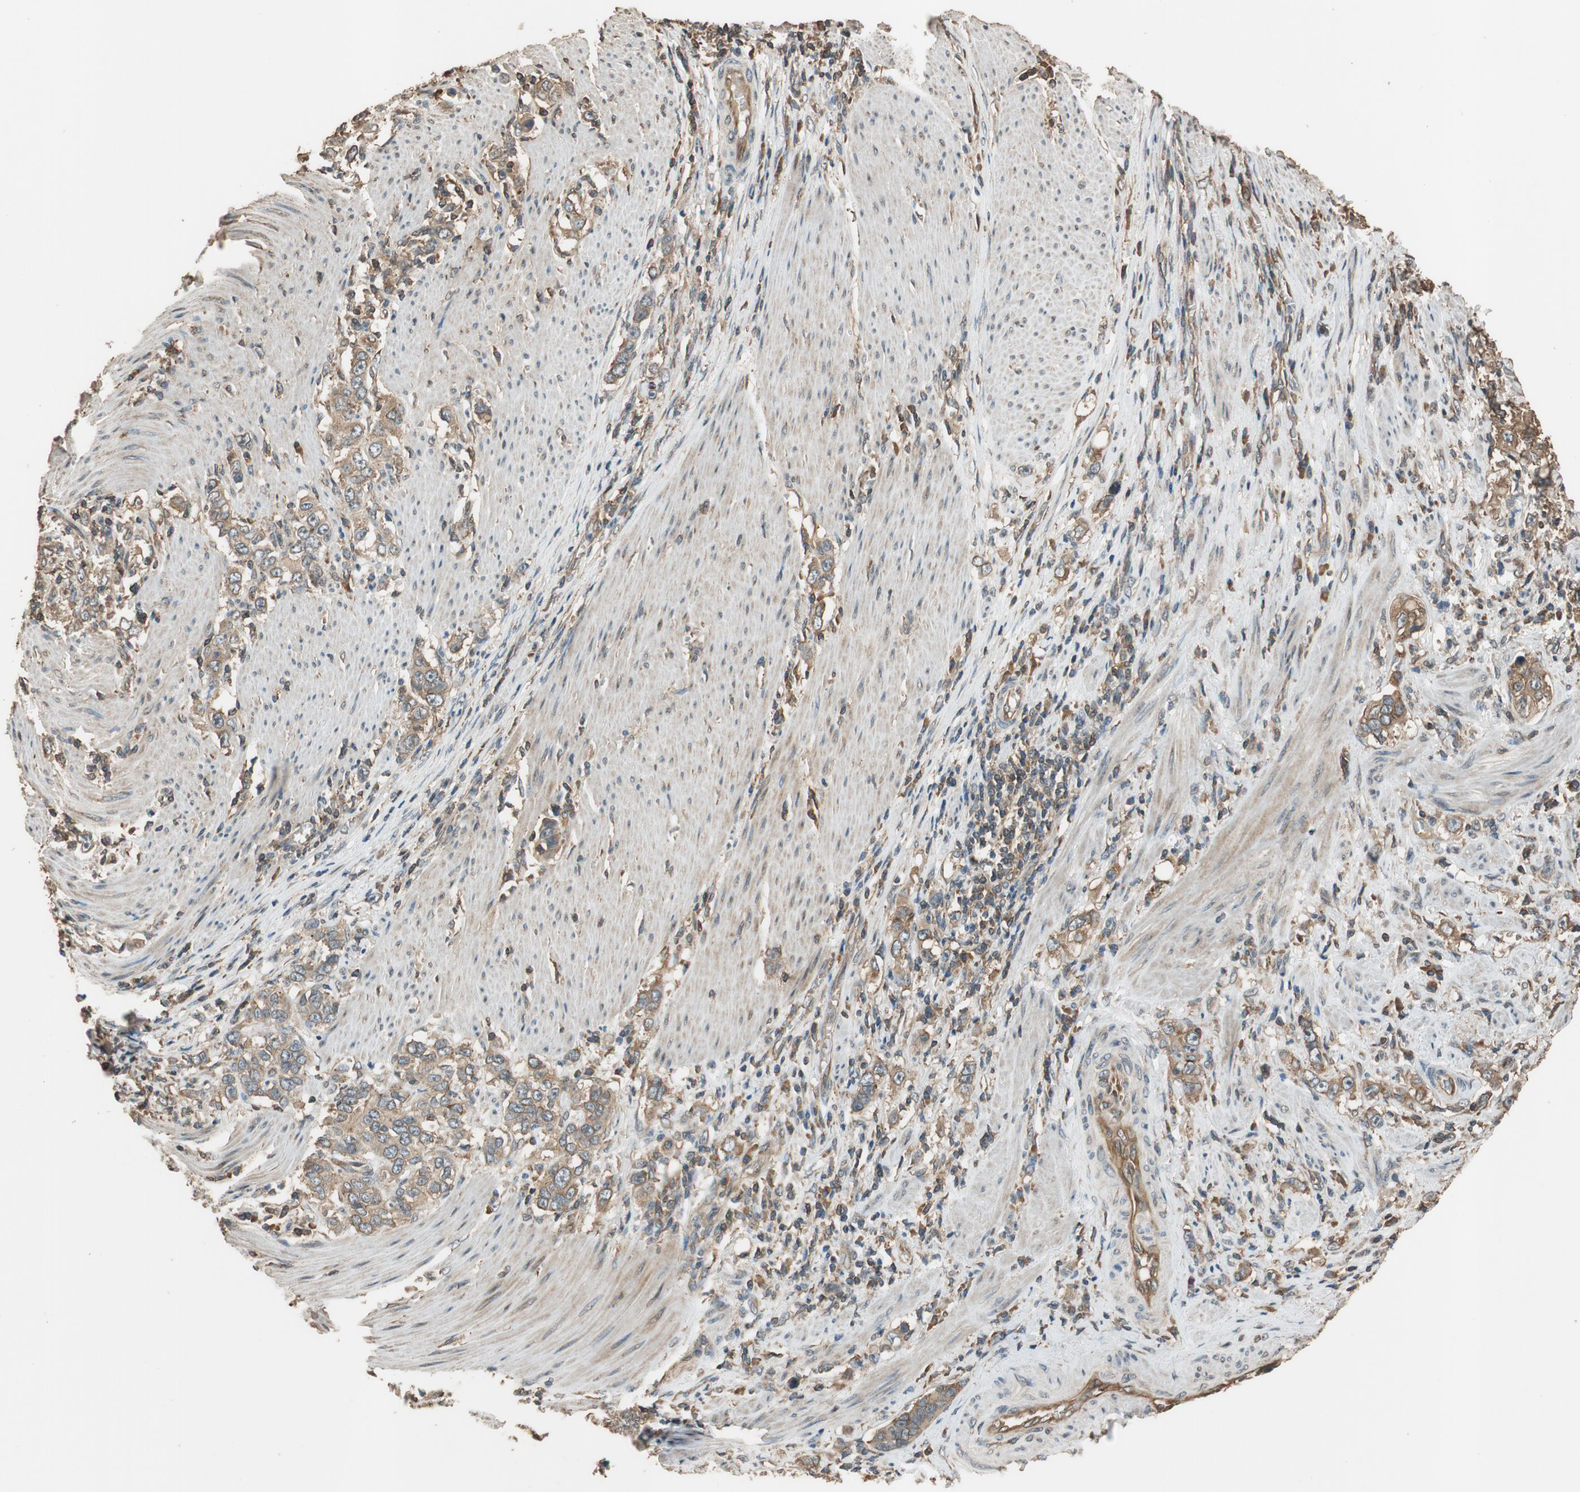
{"staining": {"intensity": "weak", "quantity": "25%-75%", "location": "cytoplasmic/membranous"}, "tissue": "stomach cancer", "cell_type": "Tumor cells", "image_type": "cancer", "snomed": [{"axis": "morphology", "description": "Adenocarcinoma, NOS"}, {"axis": "topography", "description": "Stomach, lower"}], "caption": "Immunohistochemical staining of human stomach adenocarcinoma reveals low levels of weak cytoplasmic/membranous protein staining in about 25%-75% of tumor cells. The staining was performed using DAB to visualize the protein expression in brown, while the nuclei were stained in blue with hematoxylin (Magnification: 20x).", "gene": "MST1R", "patient": {"sex": "female", "age": 72}}